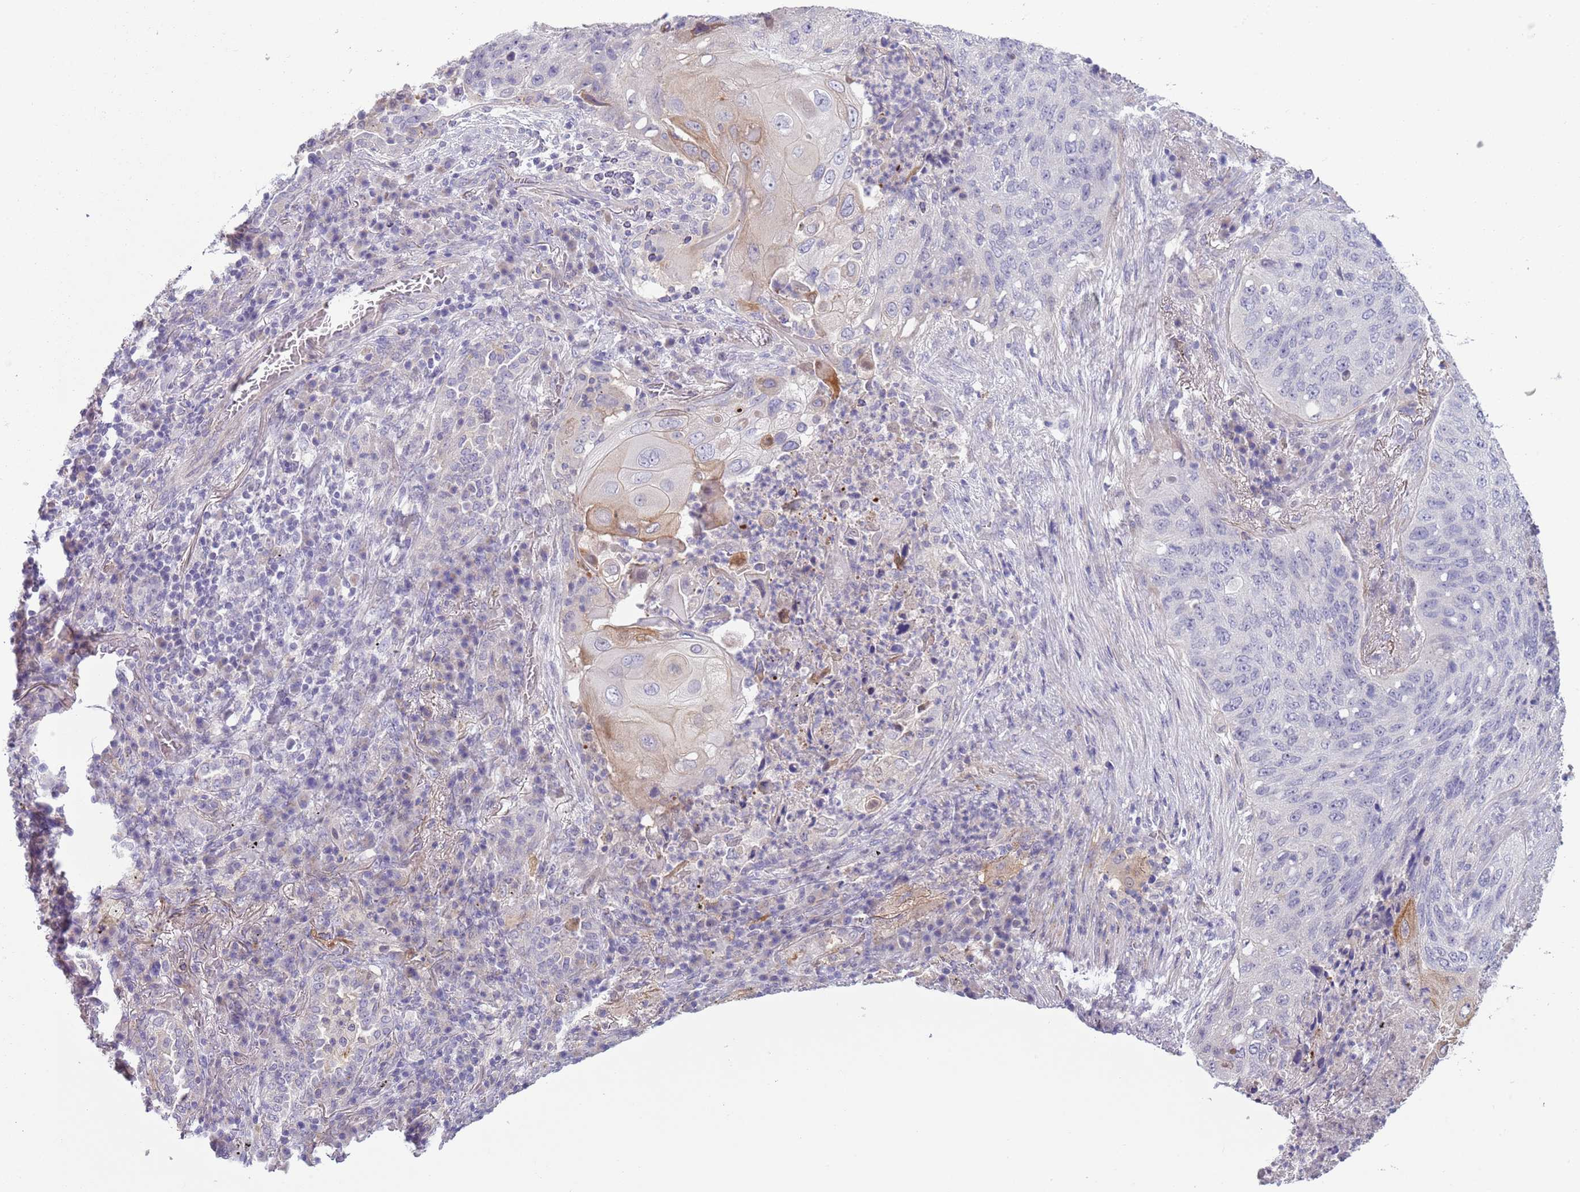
{"staining": {"intensity": "negative", "quantity": "none", "location": "none"}, "tissue": "lung cancer", "cell_type": "Tumor cells", "image_type": "cancer", "snomed": [{"axis": "morphology", "description": "Squamous cell carcinoma, NOS"}, {"axis": "topography", "description": "Lung"}], "caption": "This is an immunohistochemistry photomicrograph of human lung cancer. There is no staining in tumor cells.", "gene": "TINAGL1", "patient": {"sex": "female", "age": 63}}